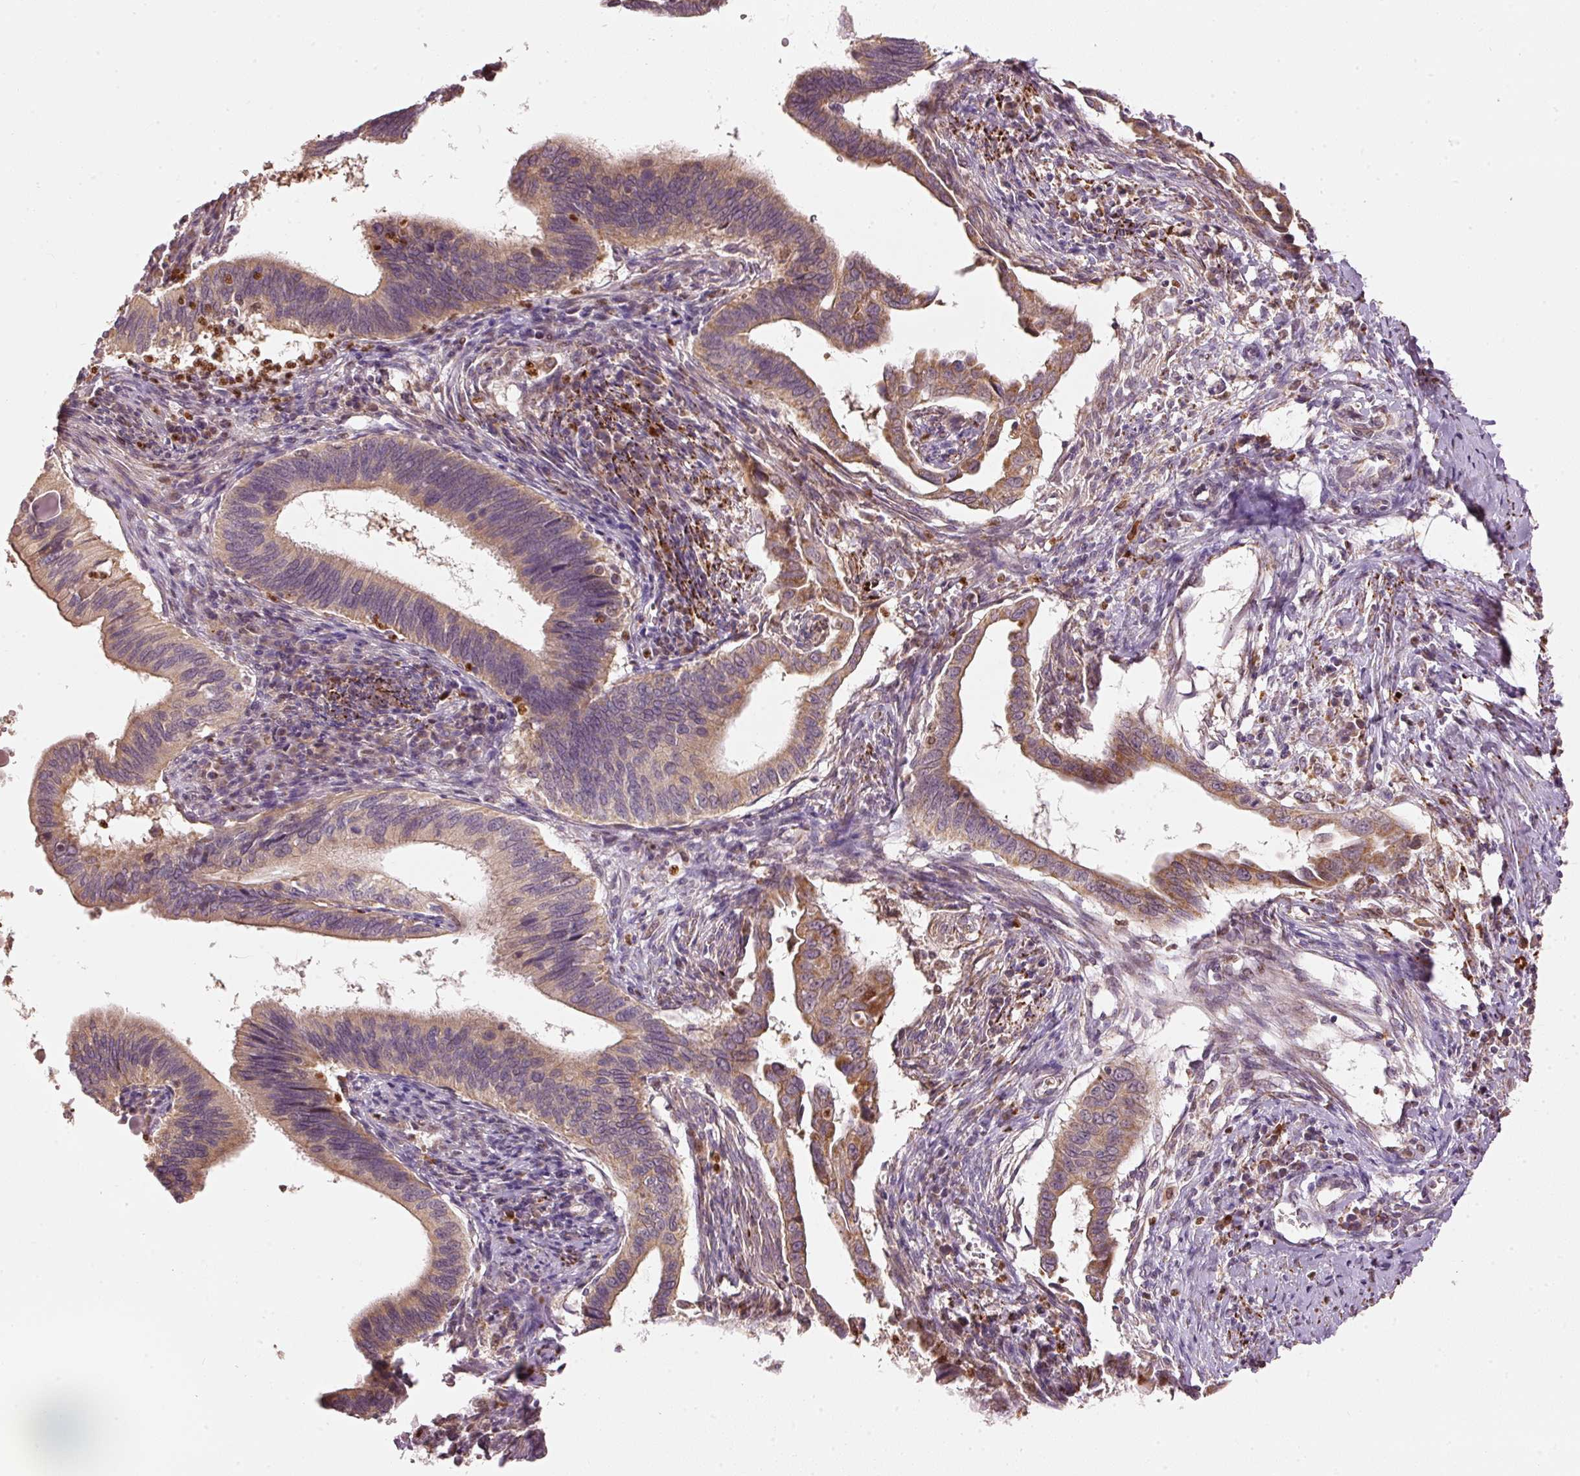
{"staining": {"intensity": "moderate", "quantity": "25%-75%", "location": "cytoplasmic/membranous"}, "tissue": "cervical cancer", "cell_type": "Tumor cells", "image_type": "cancer", "snomed": [{"axis": "morphology", "description": "Adenocarcinoma, NOS"}, {"axis": "topography", "description": "Cervix"}], "caption": "Immunohistochemical staining of human adenocarcinoma (cervical) reveals moderate cytoplasmic/membranous protein staining in approximately 25%-75% of tumor cells.", "gene": "MTHFD1L", "patient": {"sex": "female", "age": 42}}